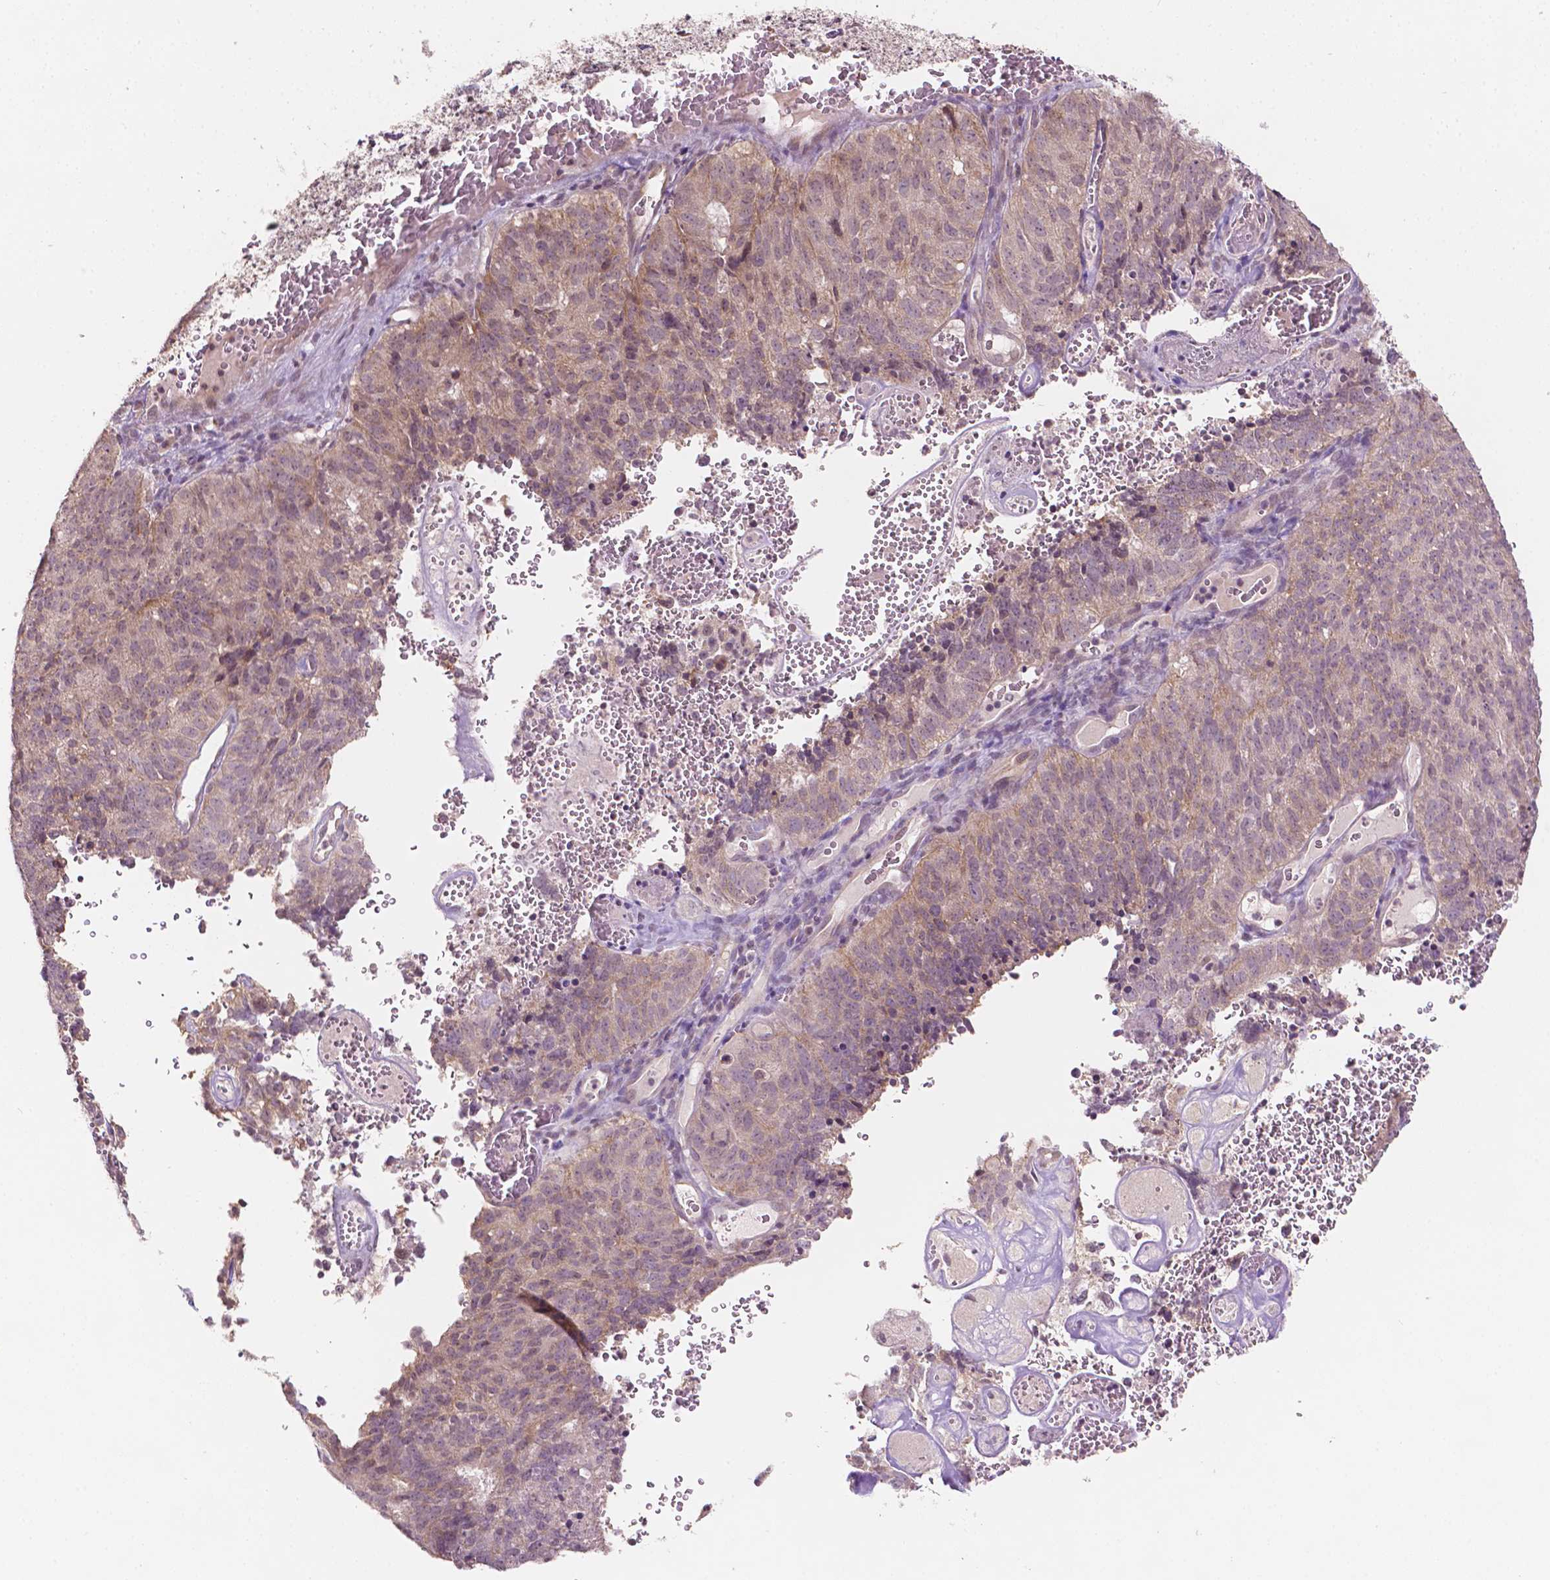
{"staining": {"intensity": "weak", "quantity": ">75%", "location": "cytoplasmic/membranous"}, "tissue": "cervical cancer", "cell_type": "Tumor cells", "image_type": "cancer", "snomed": [{"axis": "morphology", "description": "Adenocarcinoma, NOS"}, {"axis": "topography", "description": "Cervix"}], "caption": "Human cervical cancer stained for a protein (brown) shows weak cytoplasmic/membranous positive expression in about >75% of tumor cells.", "gene": "NOS1AP", "patient": {"sex": "female", "age": 38}}